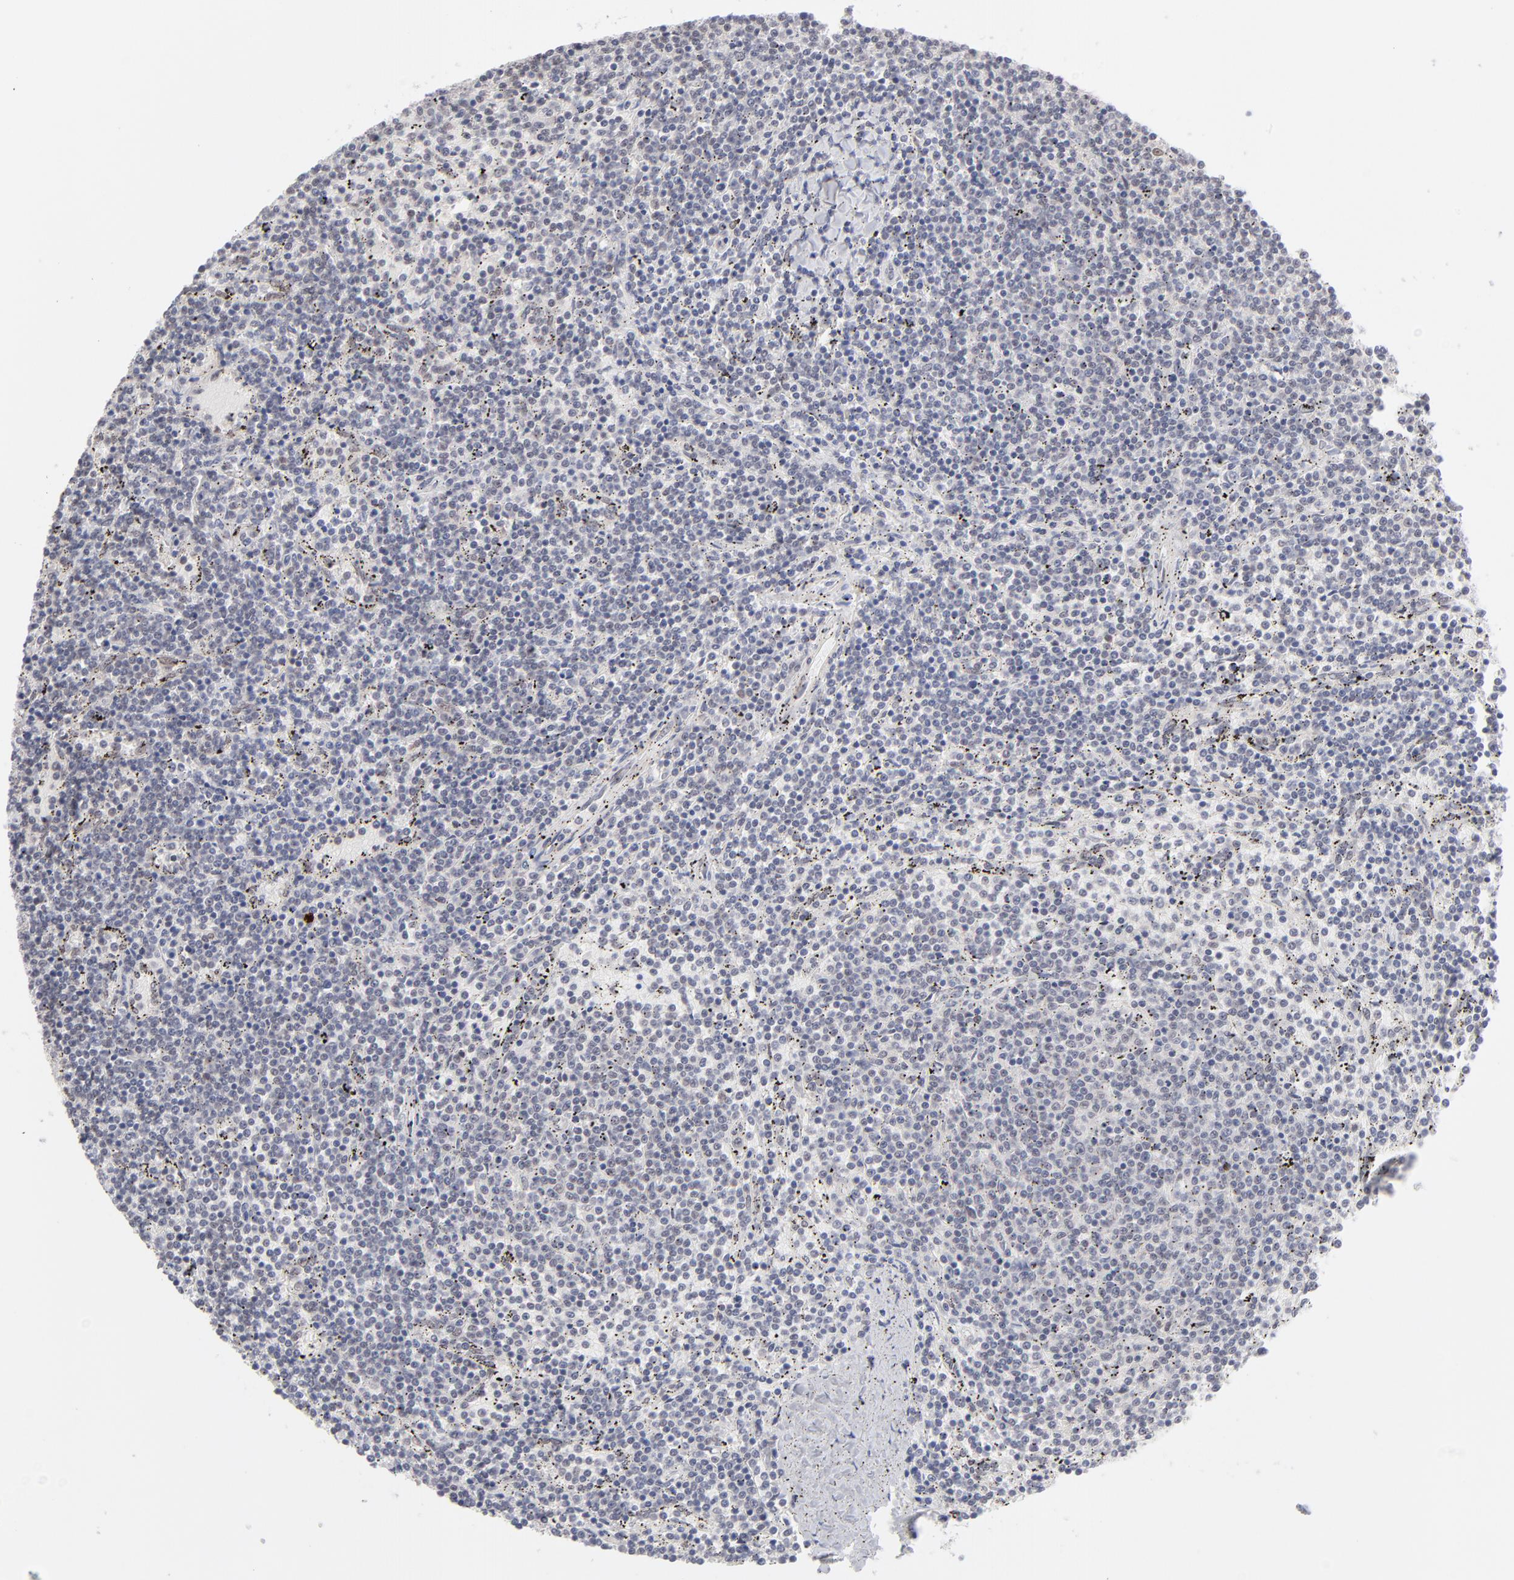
{"staining": {"intensity": "negative", "quantity": "none", "location": "none"}, "tissue": "lymphoma", "cell_type": "Tumor cells", "image_type": "cancer", "snomed": [{"axis": "morphology", "description": "Malignant lymphoma, non-Hodgkin's type, Low grade"}, {"axis": "topography", "description": "Spleen"}], "caption": "Human lymphoma stained for a protein using immunohistochemistry (IHC) exhibits no staining in tumor cells.", "gene": "NBN", "patient": {"sex": "female", "age": 50}}